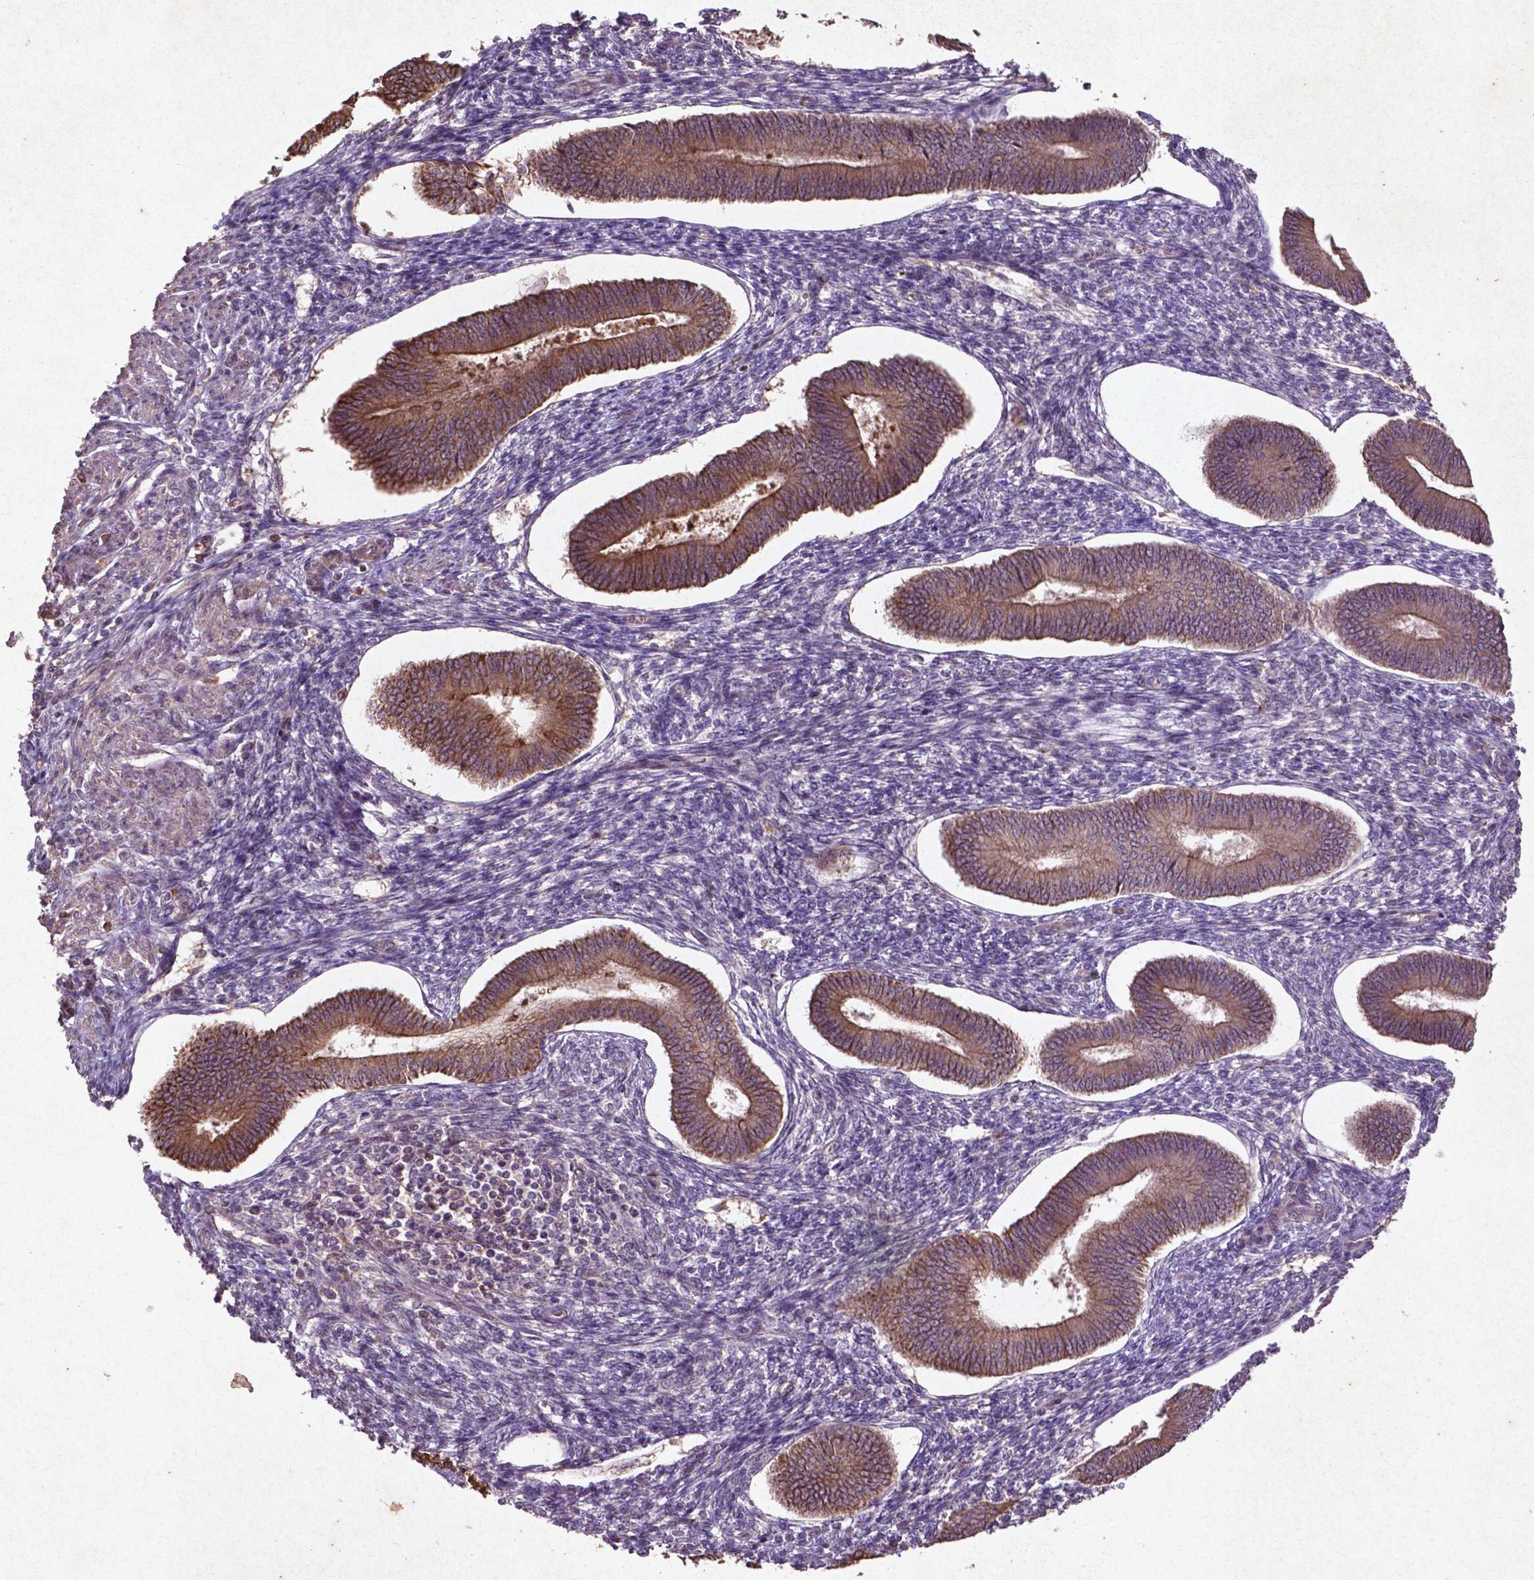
{"staining": {"intensity": "negative", "quantity": "none", "location": "none"}, "tissue": "endometrium", "cell_type": "Cells in endometrial stroma", "image_type": "normal", "snomed": [{"axis": "morphology", "description": "Normal tissue, NOS"}, {"axis": "topography", "description": "Endometrium"}], "caption": "DAB immunohistochemical staining of unremarkable human endometrium shows no significant staining in cells in endometrial stroma.", "gene": "COQ2", "patient": {"sex": "female", "age": 42}}